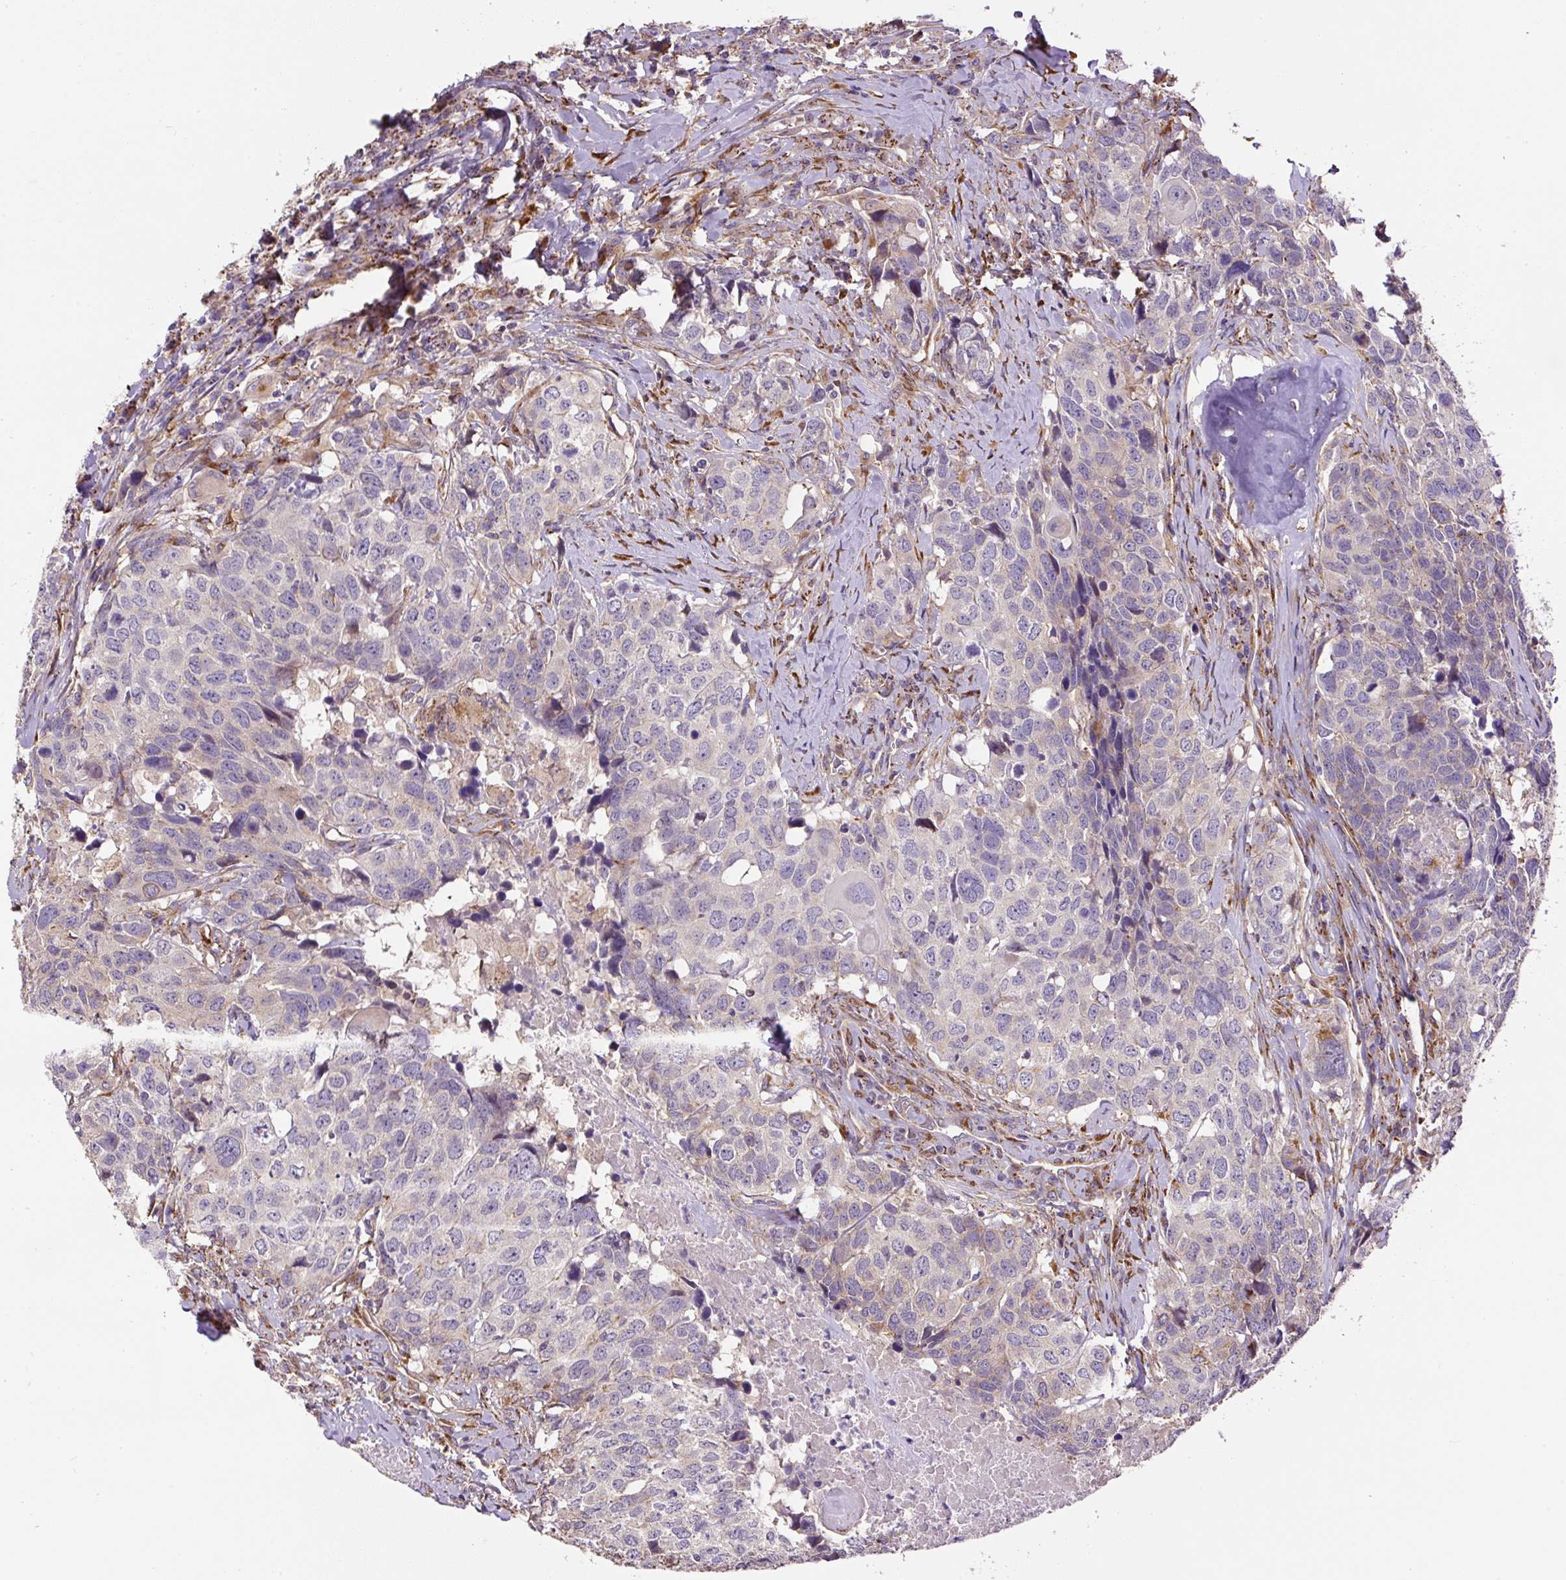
{"staining": {"intensity": "negative", "quantity": "none", "location": "none"}, "tissue": "head and neck cancer", "cell_type": "Tumor cells", "image_type": "cancer", "snomed": [{"axis": "morphology", "description": "Normal tissue, NOS"}, {"axis": "morphology", "description": "Squamous cell carcinoma, NOS"}, {"axis": "topography", "description": "Skeletal muscle"}, {"axis": "topography", "description": "Vascular tissue"}, {"axis": "topography", "description": "Peripheral nerve tissue"}, {"axis": "topography", "description": "Head-Neck"}], "caption": "There is no significant expression in tumor cells of squamous cell carcinoma (head and neck).", "gene": "RNF170", "patient": {"sex": "male", "age": 66}}